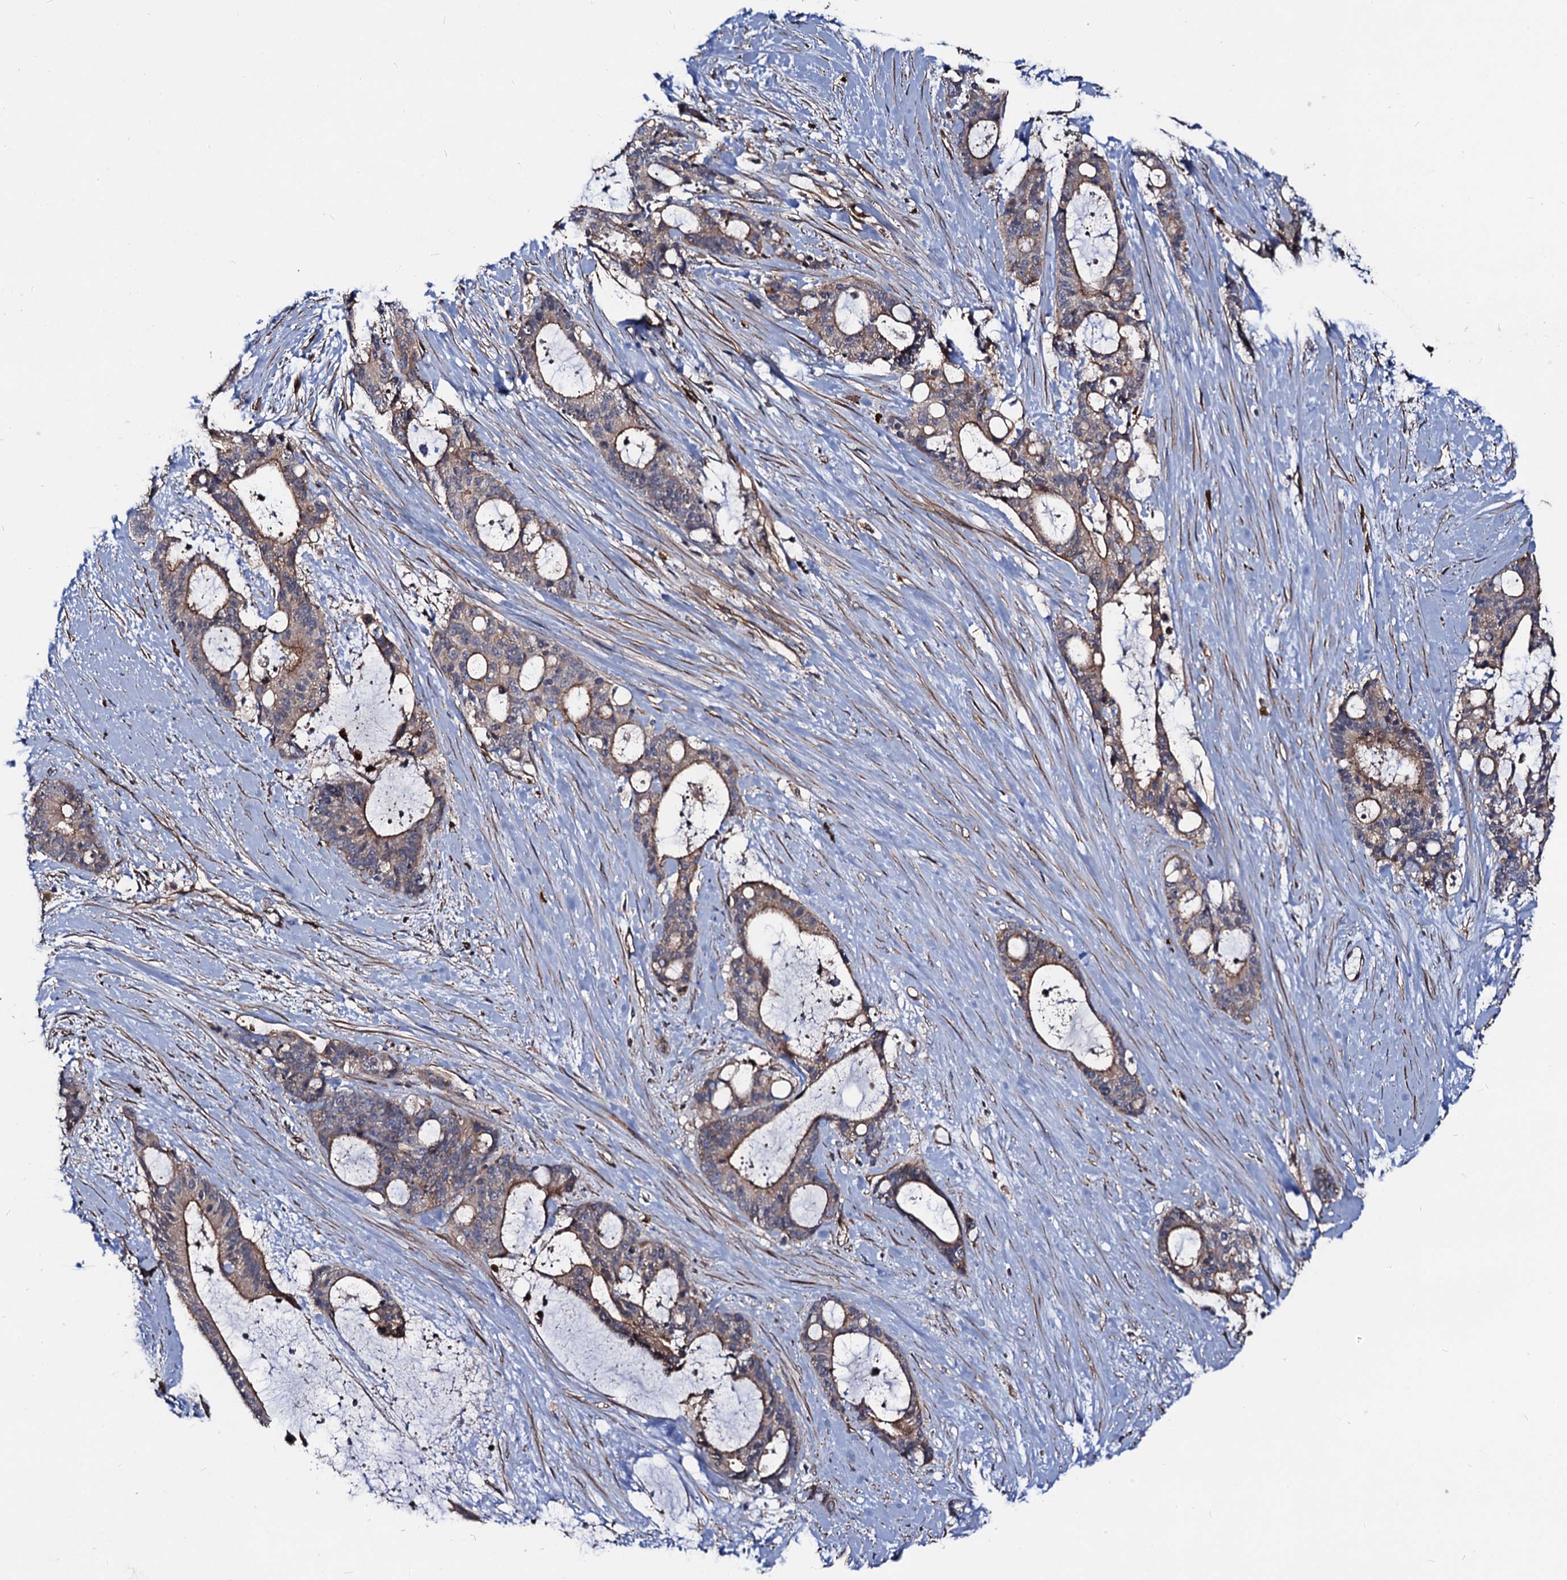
{"staining": {"intensity": "moderate", "quantity": "<25%", "location": "cytoplasmic/membranous"}, "tissue": "liver cancer", "cell_type": "Tumor cells", "image_type": "cancer", "snomed": [{"axis": "morphology", "description": "Normal tissue, NOS"}, {"axis": "morphology", "description": "Cholangiocarcinoma"}, {"axis": "topography", "description": "Liver"}, {"axis": "topography", "description": "Peripheral nerve tissue"}], "caption": "Protein expression analysis of human liver cancer reveals moderate cytoplasmic/membranous positivity in approximately <25% of tumor cells.", "gene": "KXD1", "patient": {"sex": "female", "age": 73}}